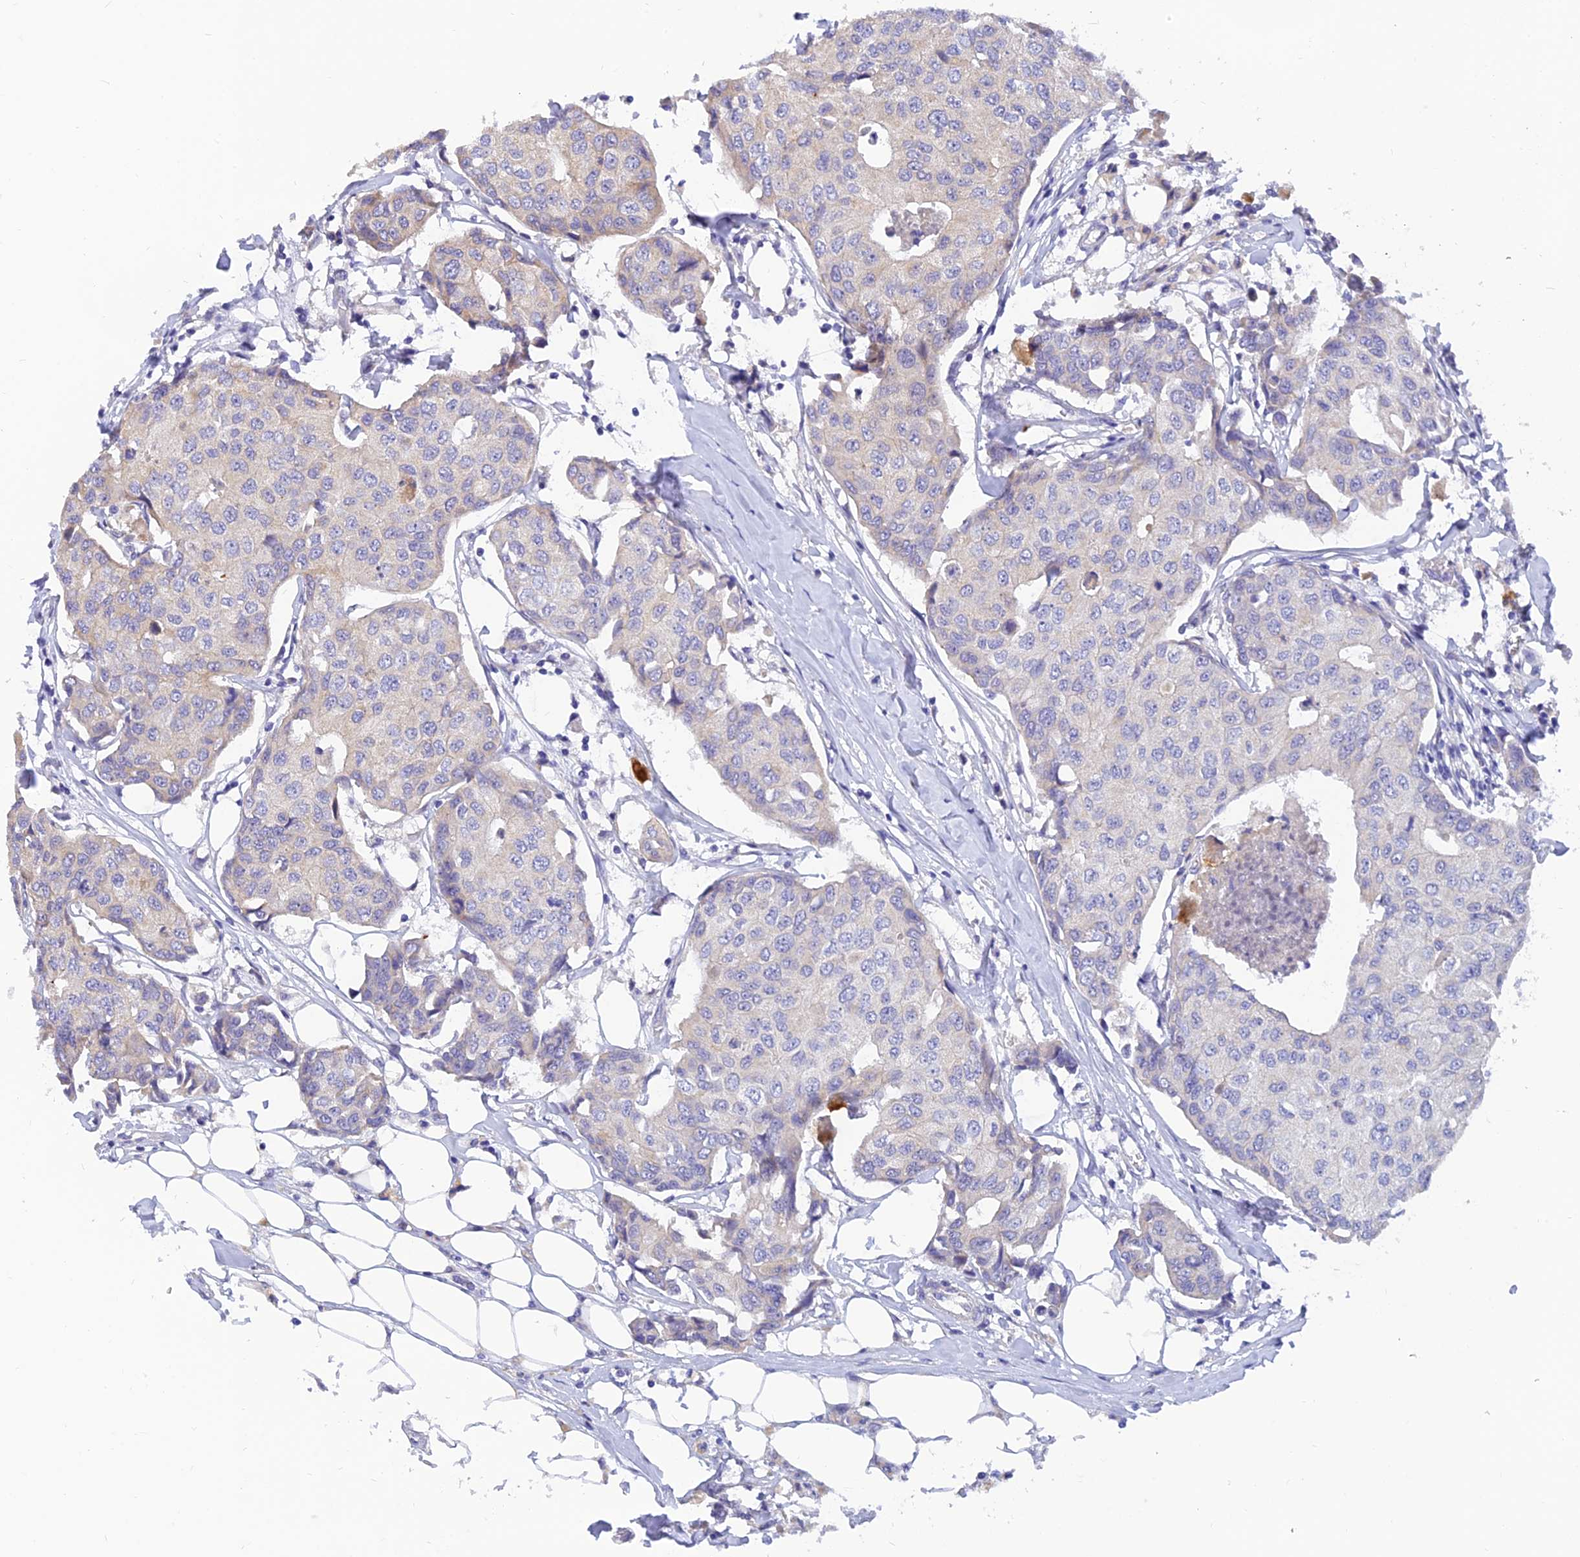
{"staining": {"intensity": "negative", "quantity": "none", "location": "none"}, "tissue": "breast cancer", "cell_type": "Tumor cells", "image_type": "cancer", "snomed": [{"axis": "morphology", "description": "Duct carcinoma"}, {"axis": "topography", "description": "Breast"}], "caption": "This image is of breast invasive ductal carcinoma stained with immunohistochemistry (IHC) to label a protein in brown with the nuclei are counter-stained blue. There is no staining in tumor cells.", "gene": "ANKS4B", "patient": {"sex": "female", "age": 80}}